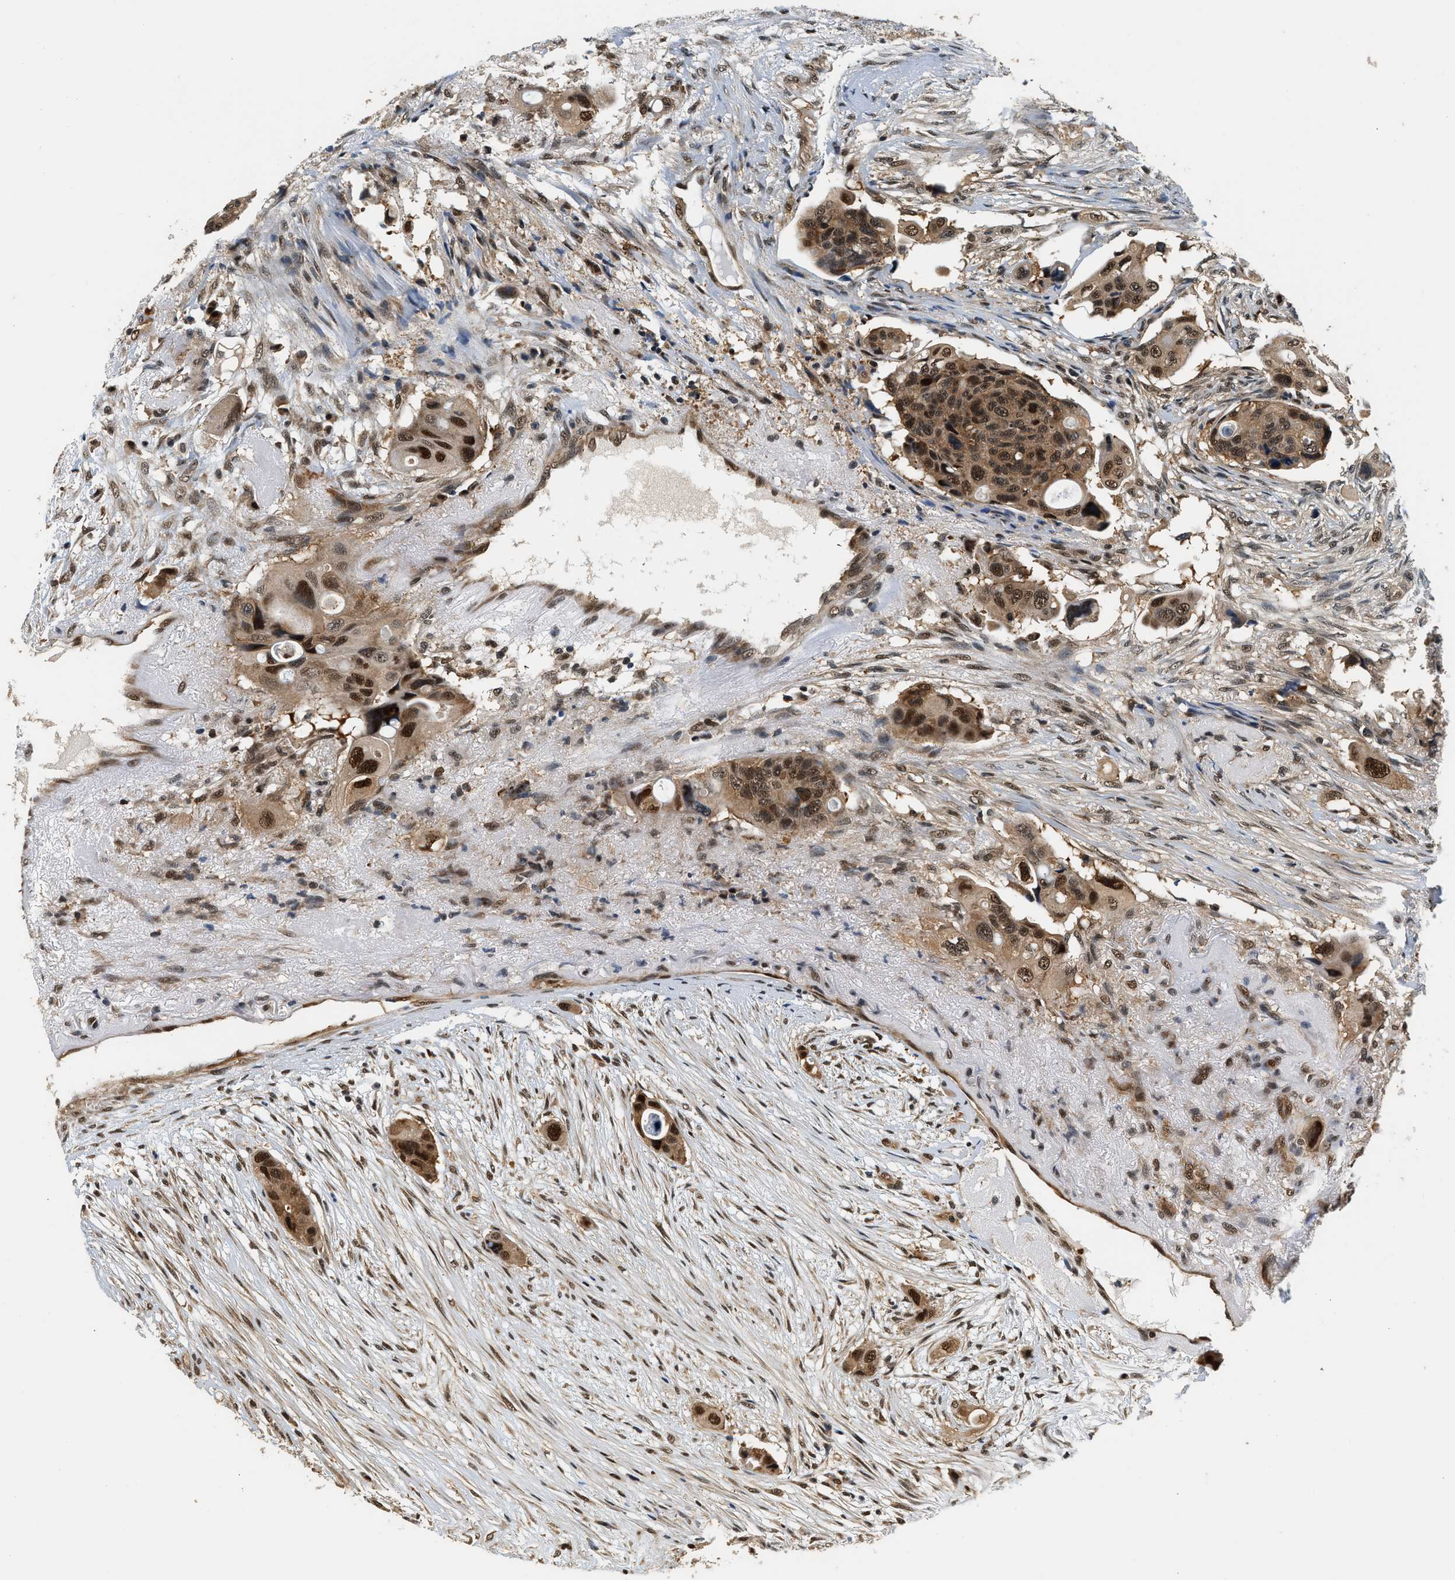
{"staining": {"intensity": "strong", "quantity": ">75%", "location": "cytoplasmic/membranous,nuclear"}, "tissue": "colorectal cancer", "cell_type": "Tumor cells", "image_type": "cancer", "snomed": [{"axis": "morphology", "description": "Adenocarcinoma, NOS"}, {"axis": "topography", "description": "Colon"}], "caption": "Immunohistochemical staining of human colorectal adenocarcinoma shows strong cytoplasmic/membranous and nuclear protein expression in about >75% of tumor cells.", "gene": "PSMD3", "patient": {"sex": "female", "age": 57}}